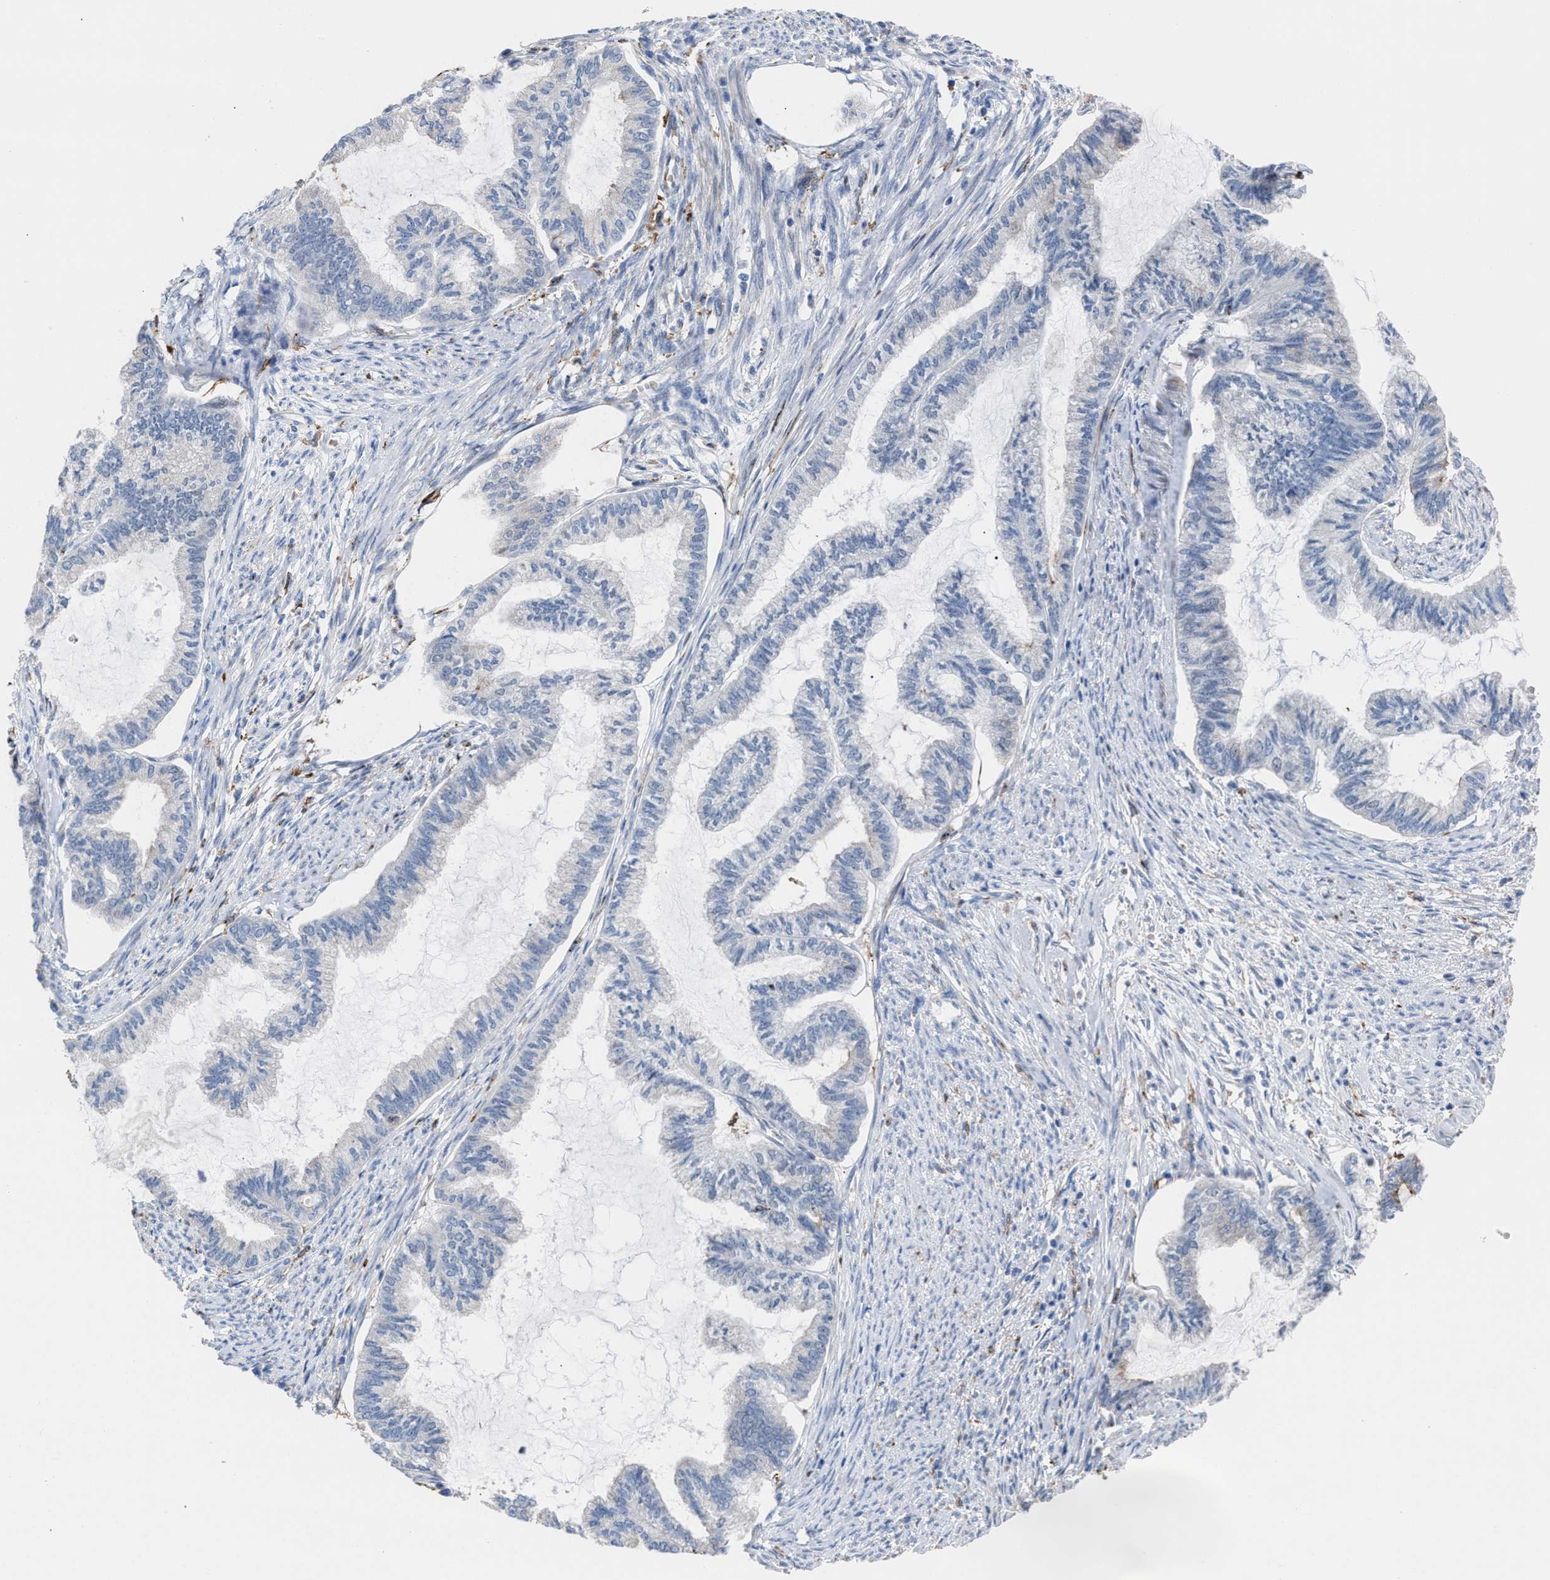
{"staining": {"intensity": "negative", "quantity": "none", "location": "none"}, "tissue": "endometrial cancer", "cell_type": "Tumor cells", "image_type": "cancer", "snomed": [{"axis": "morphology", "description": "Adenocarcinoma, NOS"}, {"axis": "topography", "description": "Endometrium"}], "caption": "The histopathology image exhibits no staining of tumor cells in adenocarcinoma (endometrial). Brightfield microscopy of IHC stained with DAB (3,3'-diaminobenzidine) (brown) and hematoxylin (blue), captured at high magnification.", "gene": "SLC47A1", "patient": {"sex": "female", "age": 86}}